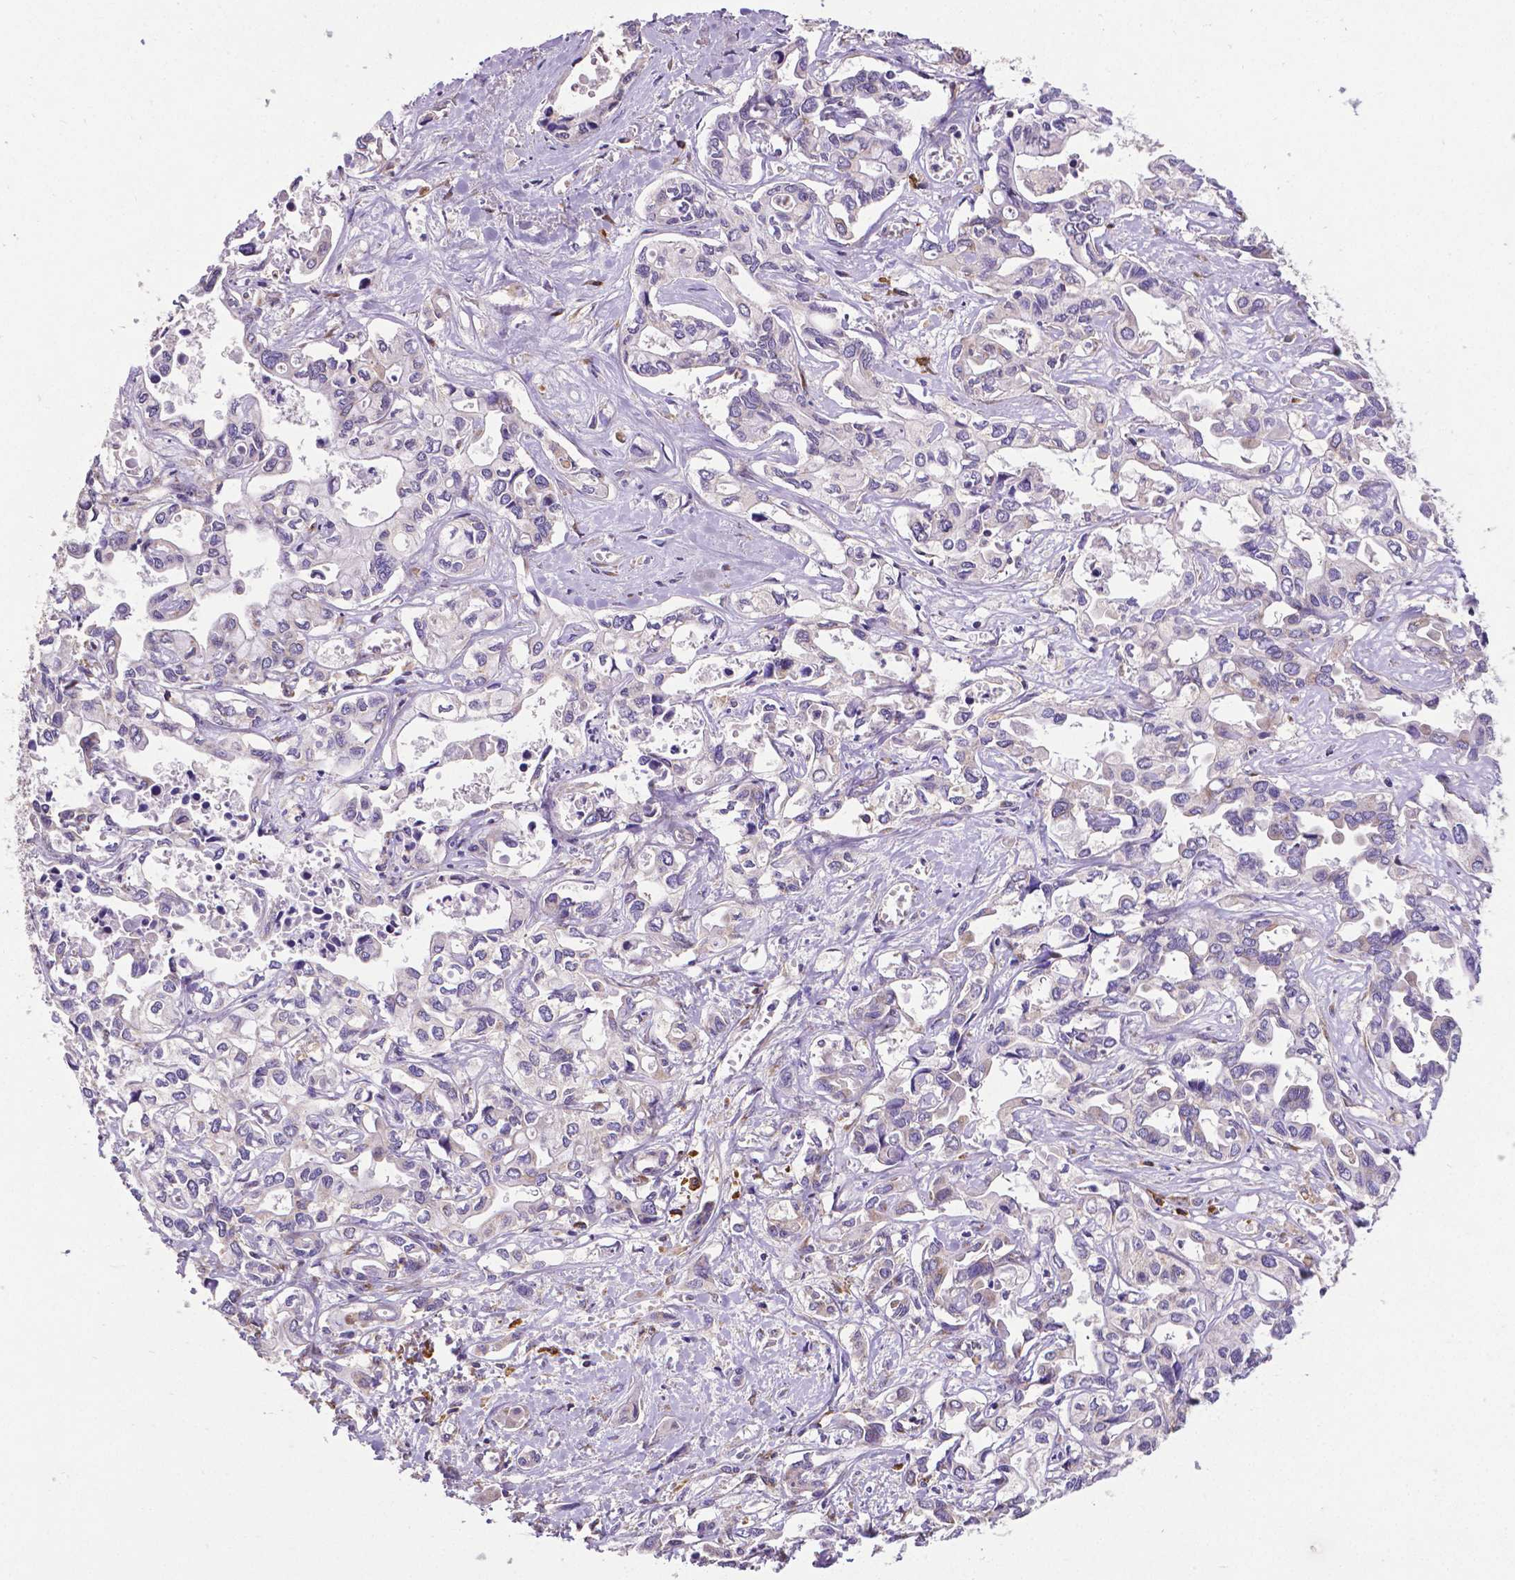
{"staining": {"intensity": "negative", "quantity": "none", "location": "none"}, "tissue": "liver cancer", "cell_type": "Tumor cells", "image_type": "cancer", "snomed": [{"axis": "morphology", "description": "Cholangiocarcinoma"}, {"axis": "topography", "description": "Liver"}], "caption": "IHC photomicrograph of liver cancer (cholangiocarcinoma) stained for a protein (brown), which demonstrates no staining in tumor cells.", "gene": "MTDH", "patient": {"sex": "female", "age": 64}}